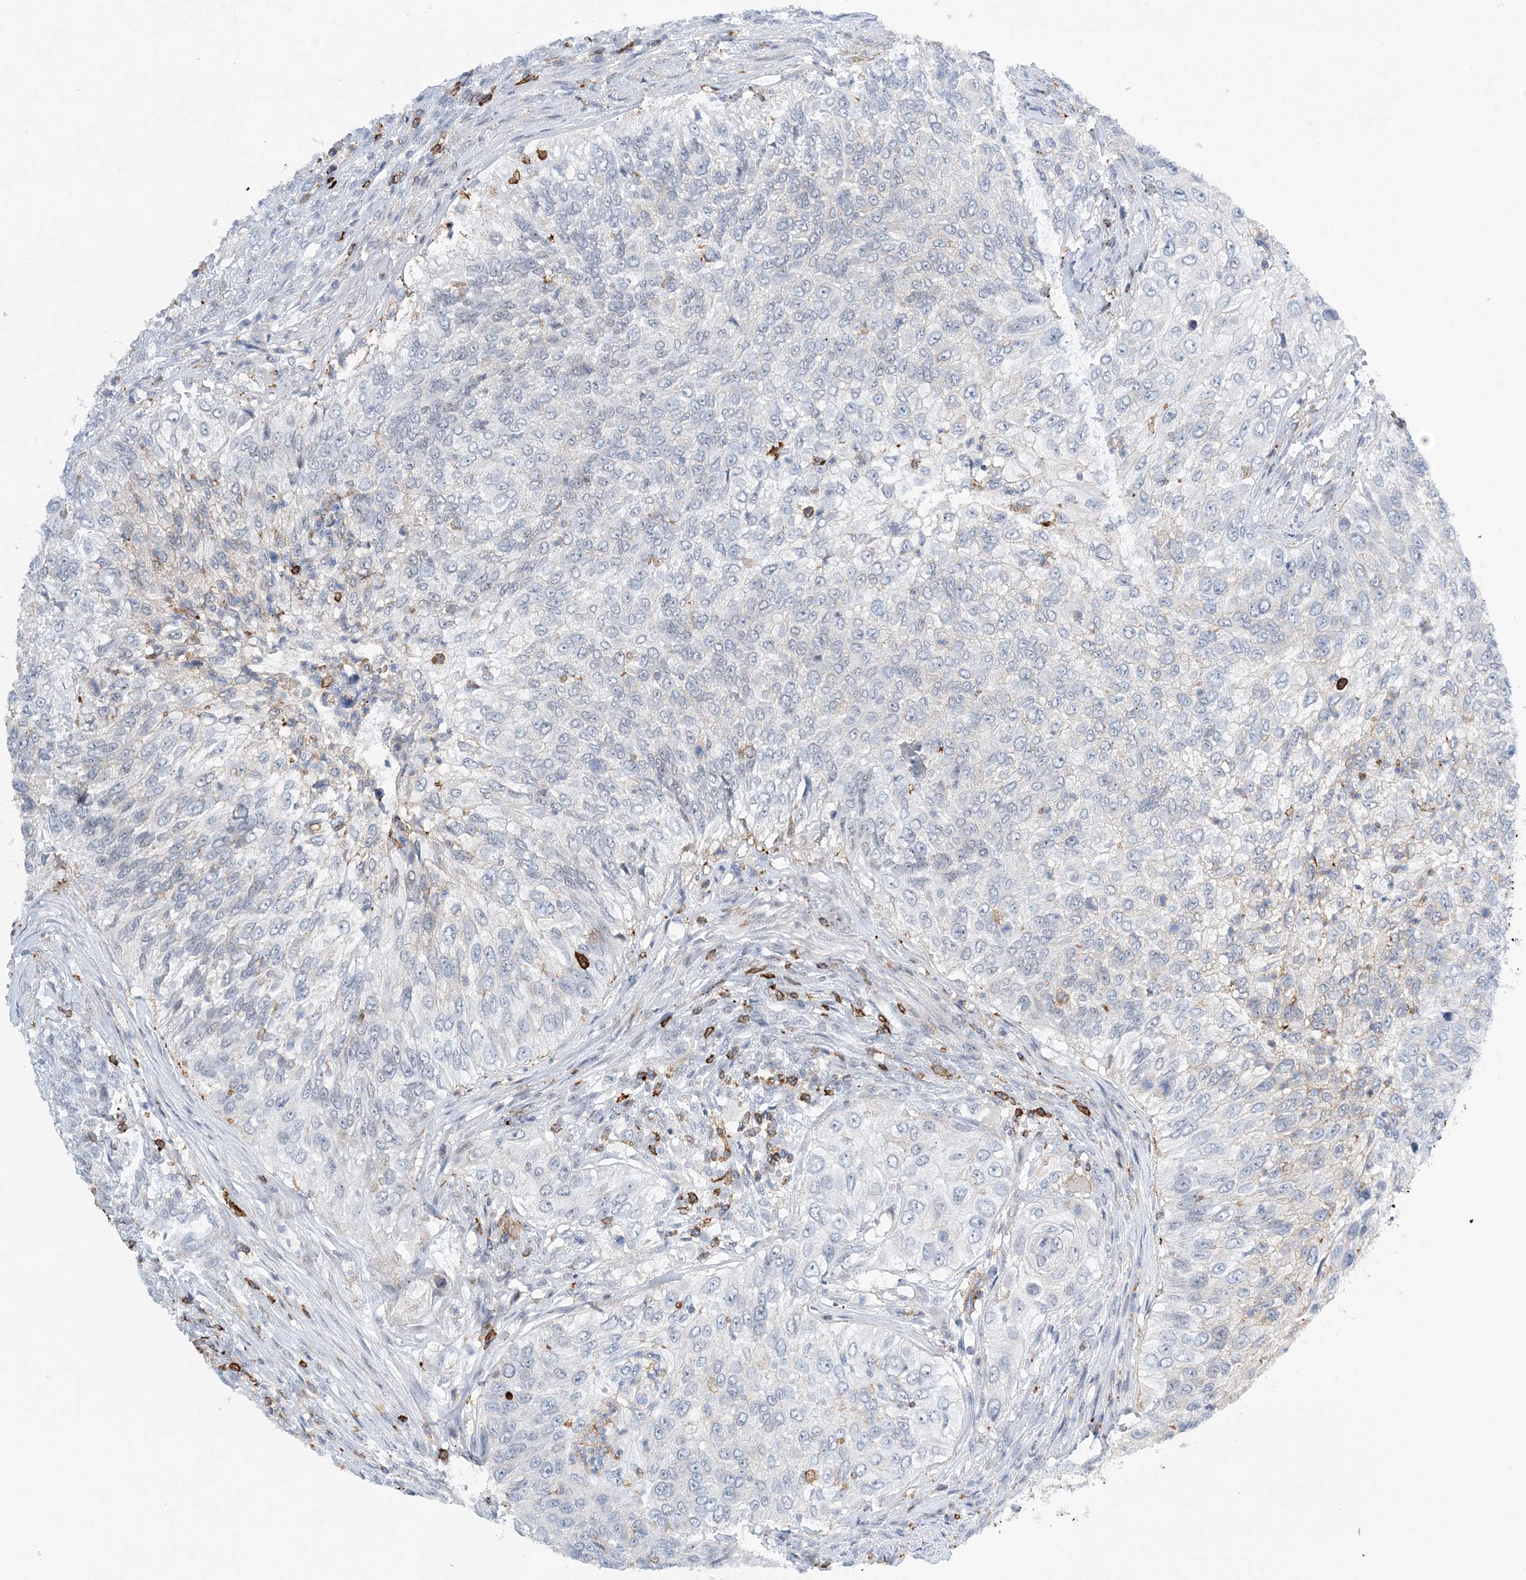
{"staining": {"intensity": "negative", "quantity": "none", "location": "none"}, "tissue": "urothelial cancer", "cell_type": "Tumor cells", "image_type": "cancer", "snomed": [{"axis": "morphology", "description": "Urothelial carcinoma, High grade"}, {"axis": "topography", "description": "Urinary bladder"}], "caption": "High power microscopy micrograph of an immunohistochemistry (IHC) micrograph of urothelial cancer, revealing no significant staining in tumor cells.", "gene": "PRMT9", "patient": {"sex": "female", "age": 60}}